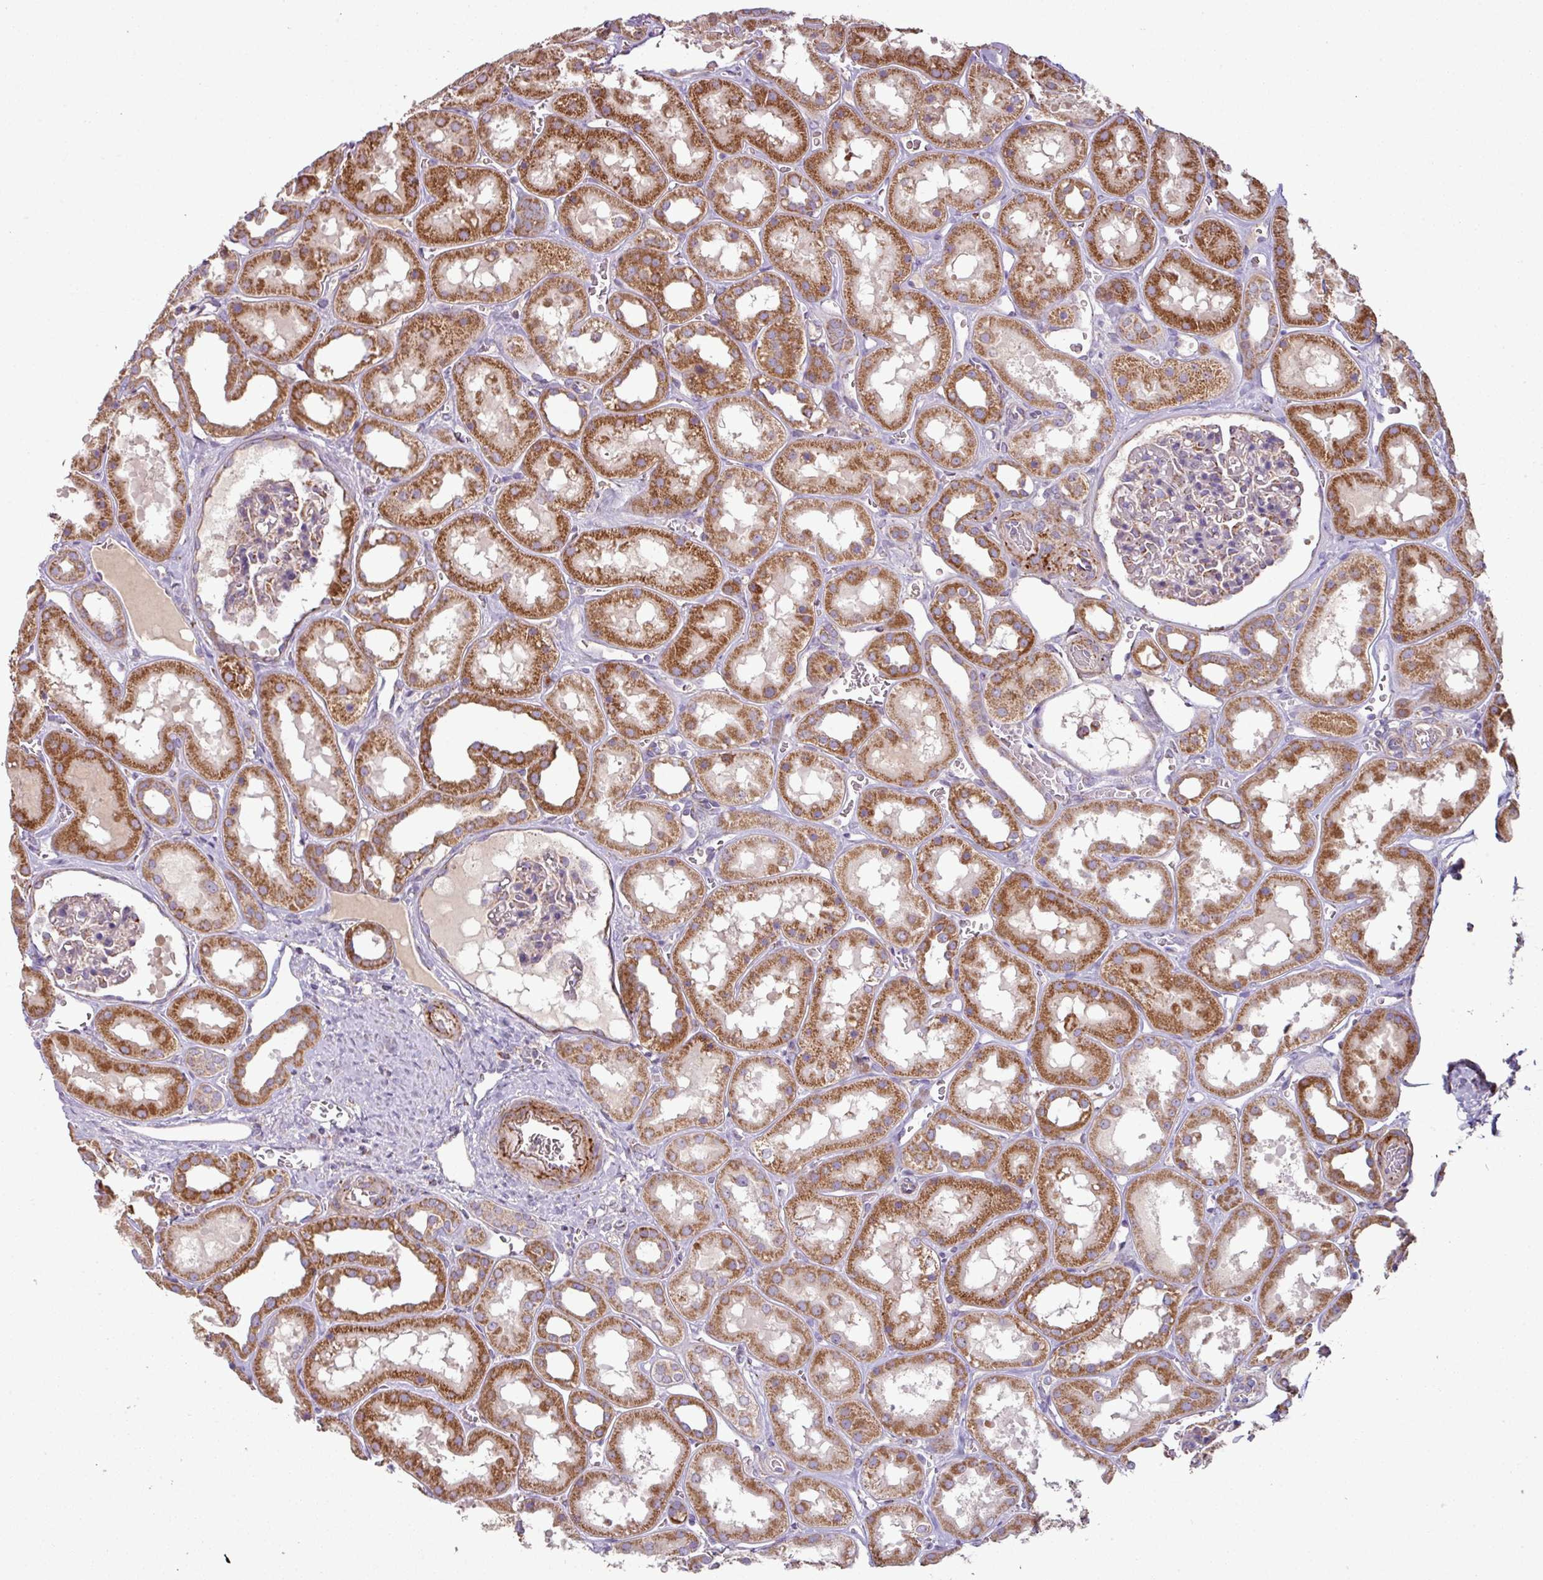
{"staining": {"intensity": "moderate", "quantity": "25%-75%", "location": "cytoplasmic/membranous"}, "tissue": "kidney", "cell_type": "Cells in glomeruli", "image_type": "normal", "snomed": [{"axis": "morphology", "description": "Normal tissue, NOS"}, {"axis": "topography", "description": "Kidney"}], "caption": "Immunohistochemical staining of benign kidney shows 25%-75% levels of moderate cytoplasmic/membranous protein expression in about 25%-75% of cells in glomeruli. The staining was performed using DAB (3,3'-diaminobenzidine), with brown indicating positive protein expression. Nuclei are stained blue with hematoxylin.", "gene": "ENSG00000260170", "patient": {"sex": "female", "age": 41}}